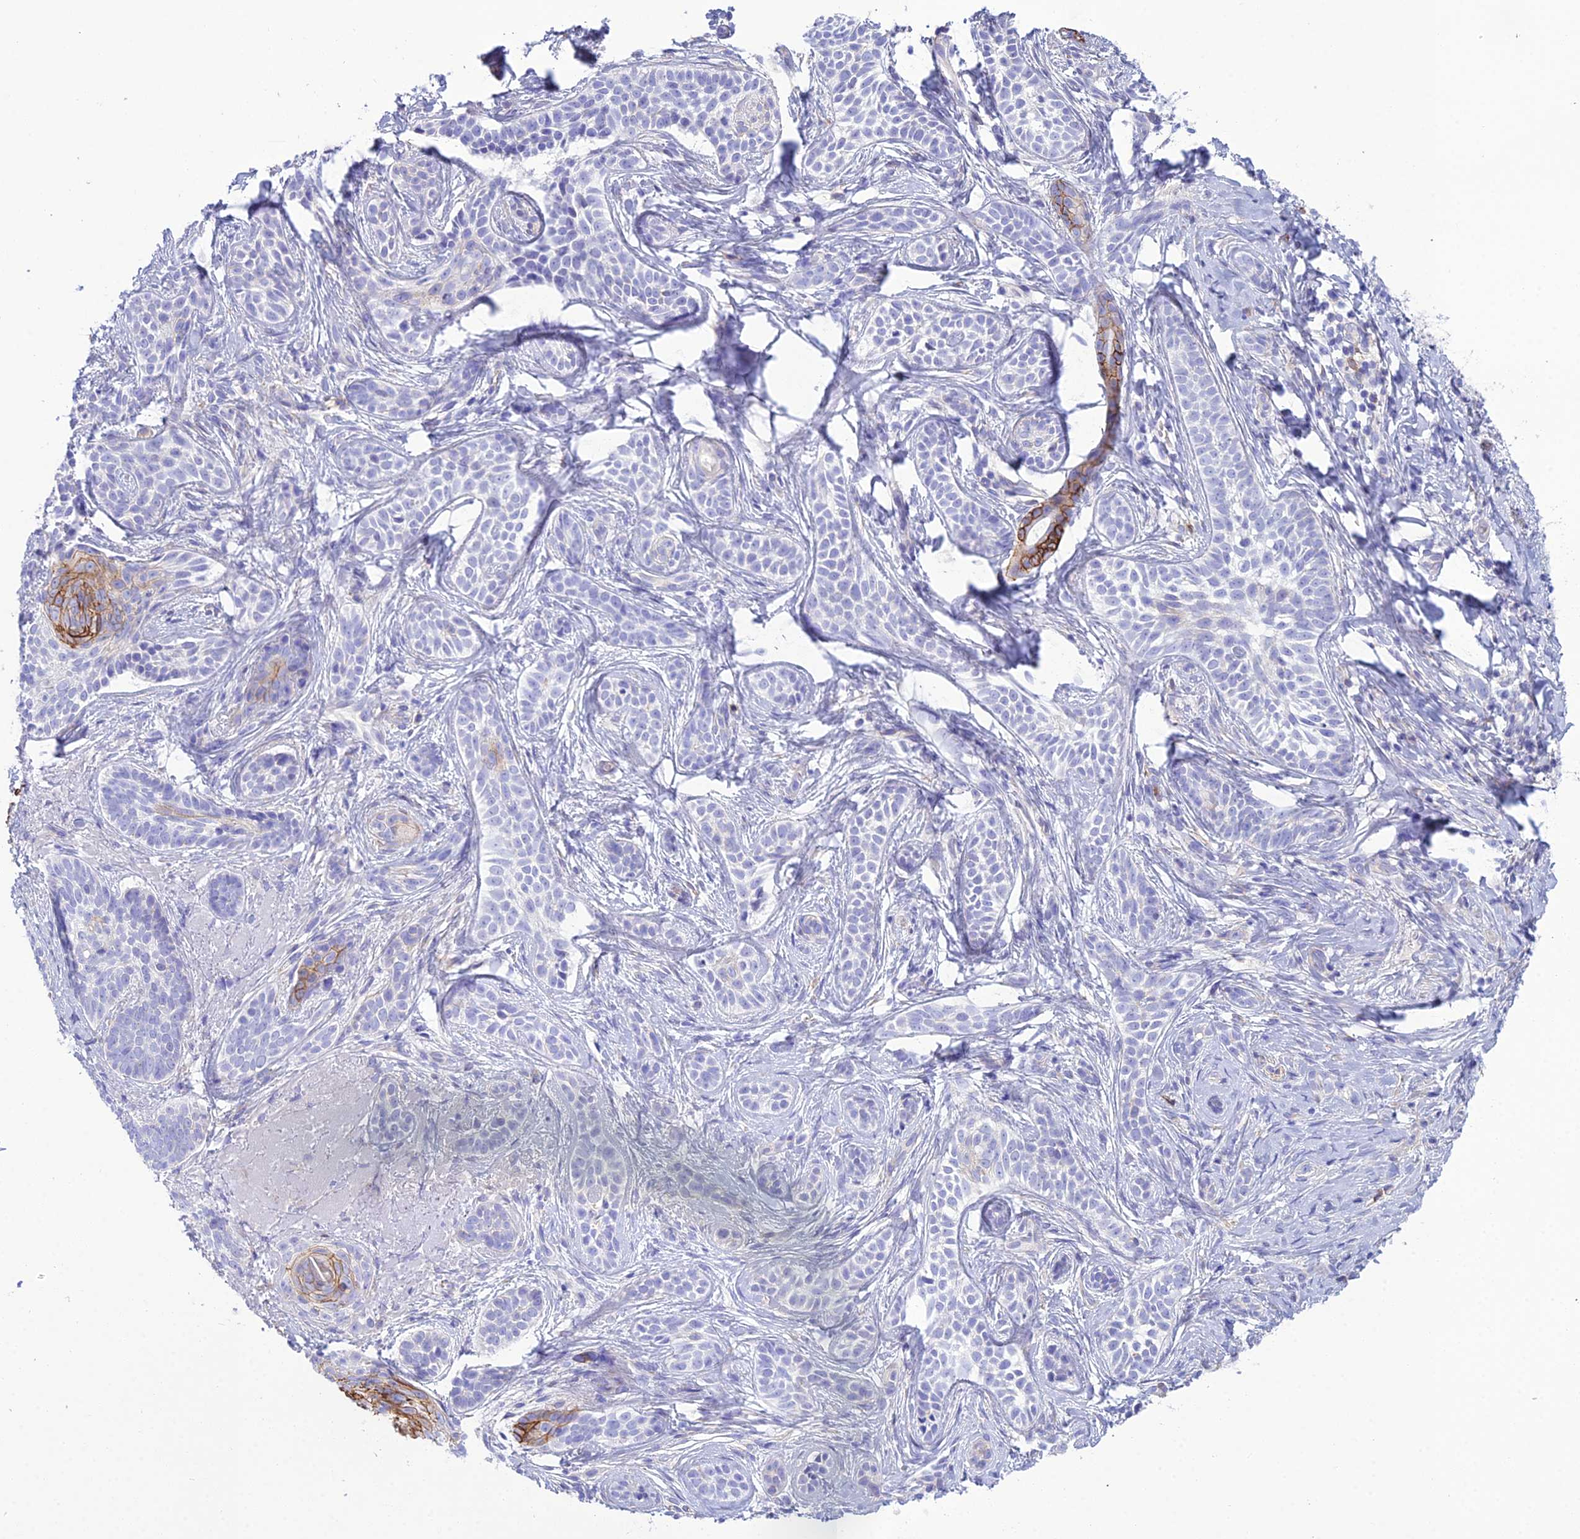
{"staining": {"intensity": "moderate", "quantity": "<25%", "location": "cytoplasmic/membranous"}, "tissue": "skin cancer", "cell_type": "Tumor cells", "image_type": "cancer", "snomed": [{"axis": "morphology", "description": "Basal cell carcinoma"}, {"axis": "topography", "description": "Skin"}], "caption": "DAB (3,3'-diaminobenzidine) immunohistochemical staining of skin cancer shows moderate cytoplasmic/membranous protein expression in approximately <25% of tumor cells. (DAB (3,3'-diaminobenzidine) IHC with brightfield microscopy, high magnification).", "gene": "OR1Q1", "patient": {"sex": "male", "age": 71}}